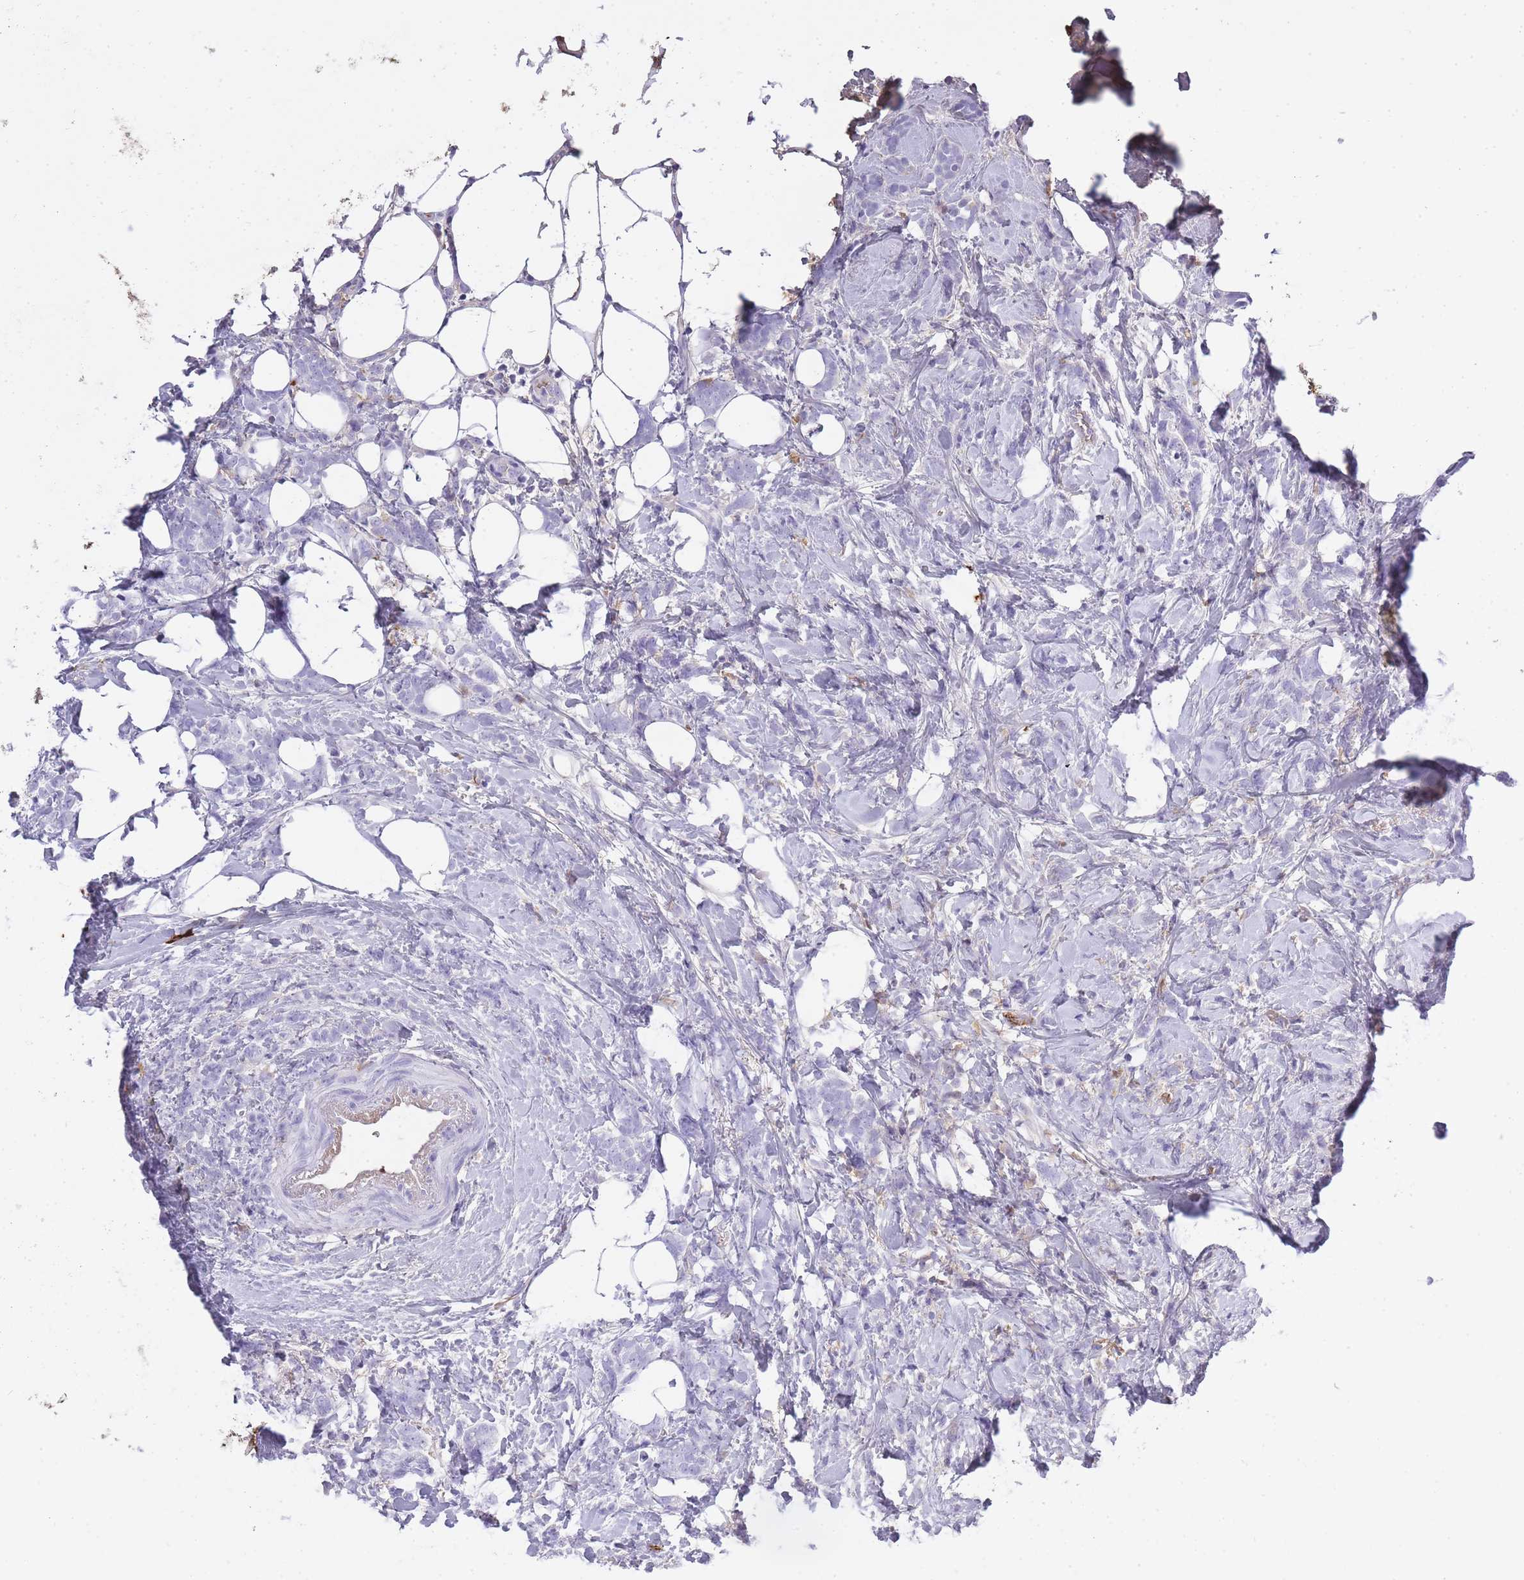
{"staining": {"intensity": "negative", "quantity": "none", "location": "none"}, "tissue": "breast cancer", "cell_type": "Tumor cells", "image_type": "cancer", "snomed": [{"axis": "morphology", "description": "Lobular carcinoma"}, {"axis": "topography", "description": "Breast"}], "caption": "Human lobular carcinoma (breast) stained for a protein using immunohistochemistry exhibits no staining in tumor cells.", "gene": "IGKV1D-42", "patient": {"sex": "female", "age": 58}}